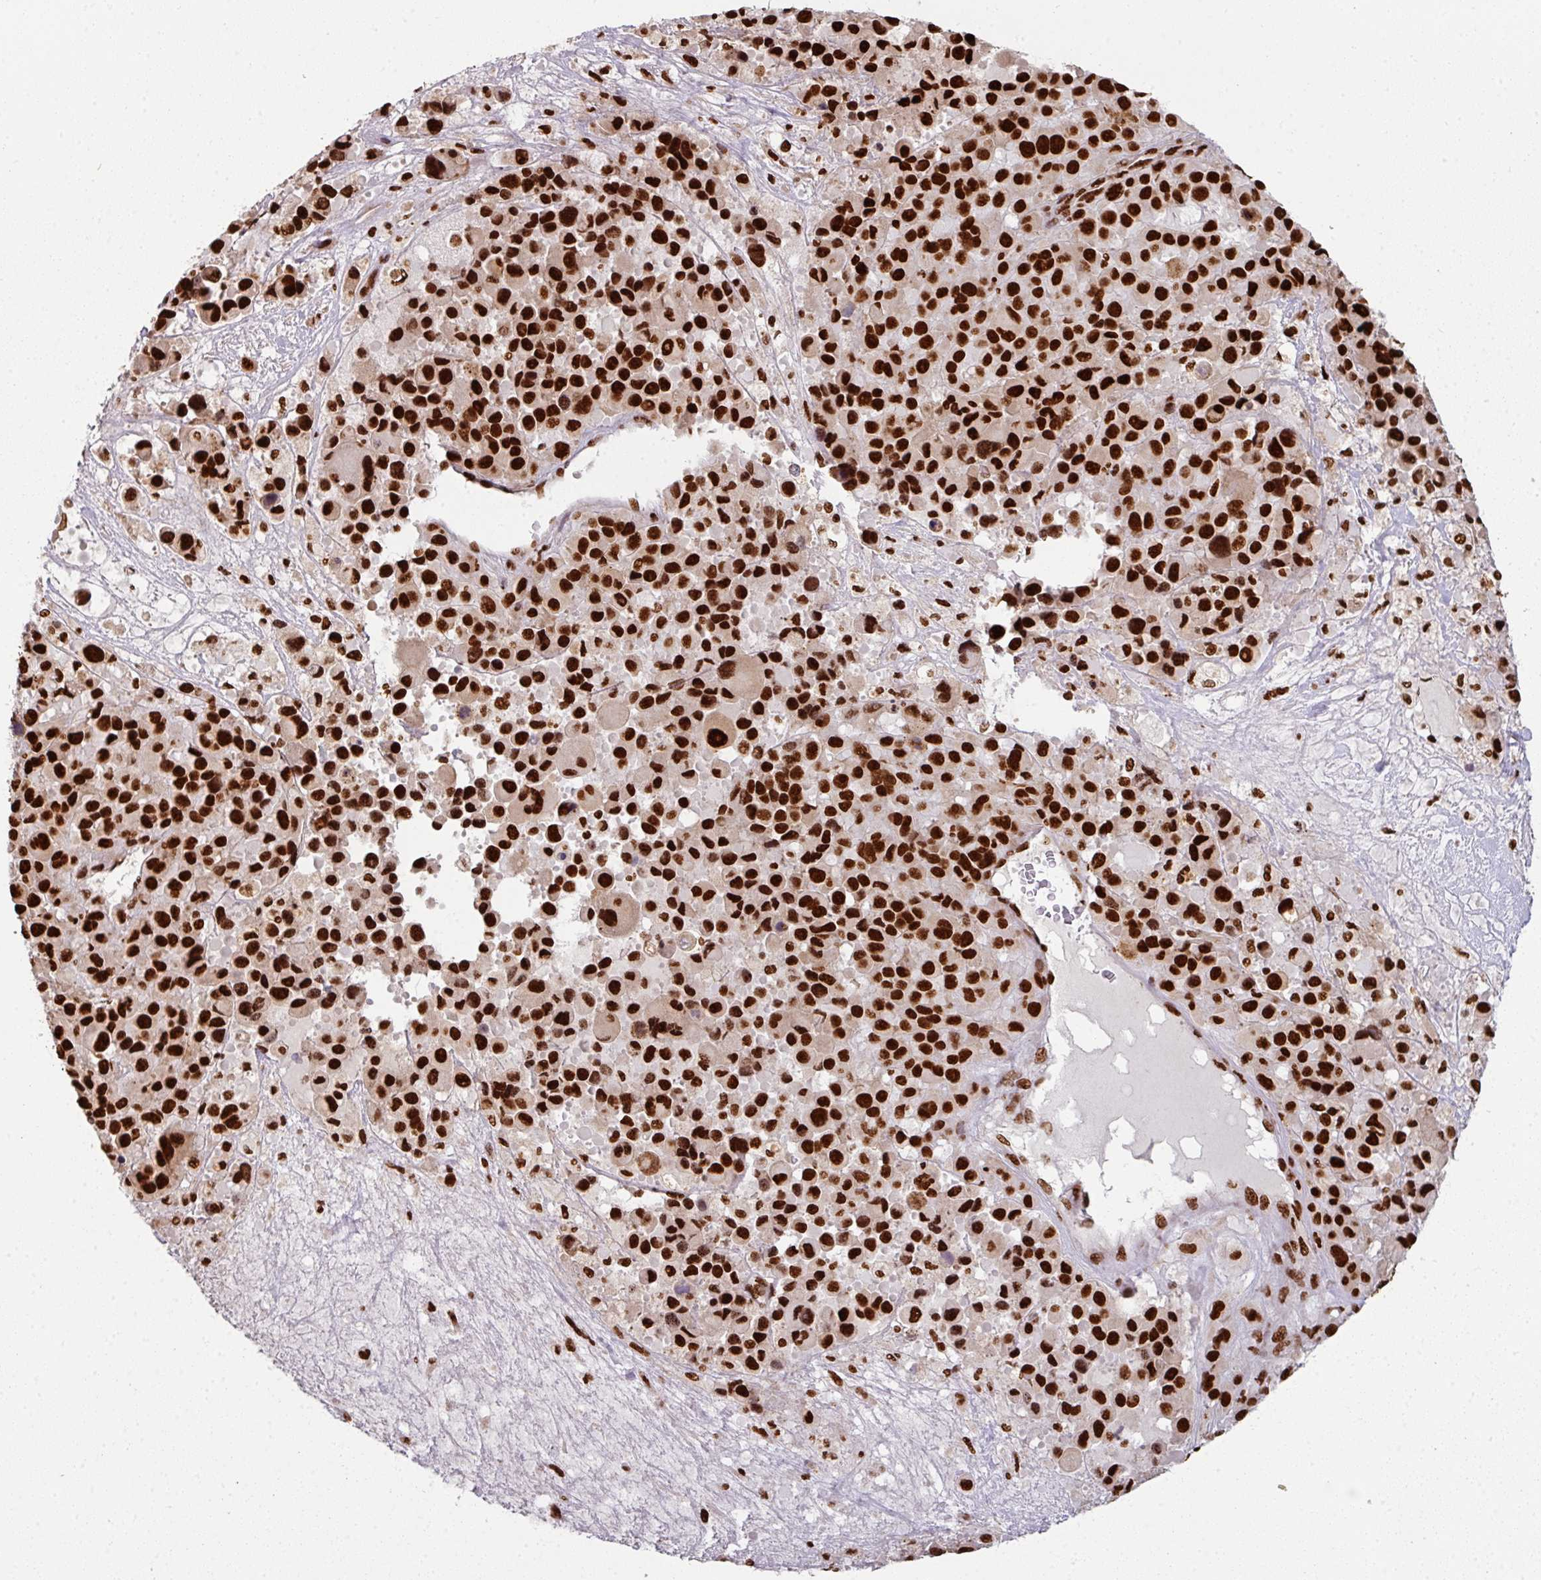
{"staining": {"intensity": "strong", "quantity": ">75%", "location": "nuclear"}, "tissue": "melanoma", "cell_type": "Tumor cells", "image_type": "cancer", "snomed": [{"axis": "morphology", "description": "Malignant melanoma, Metastatic site"}, {"axis": "topography", "description": "Lymph node"}], "caption": "Protein staining of melanoma tissue displays strong nuclear expression in about >75% of tumor cells.", "gene": "SIK3", "patient": {"sex": "female", "age": 65}}